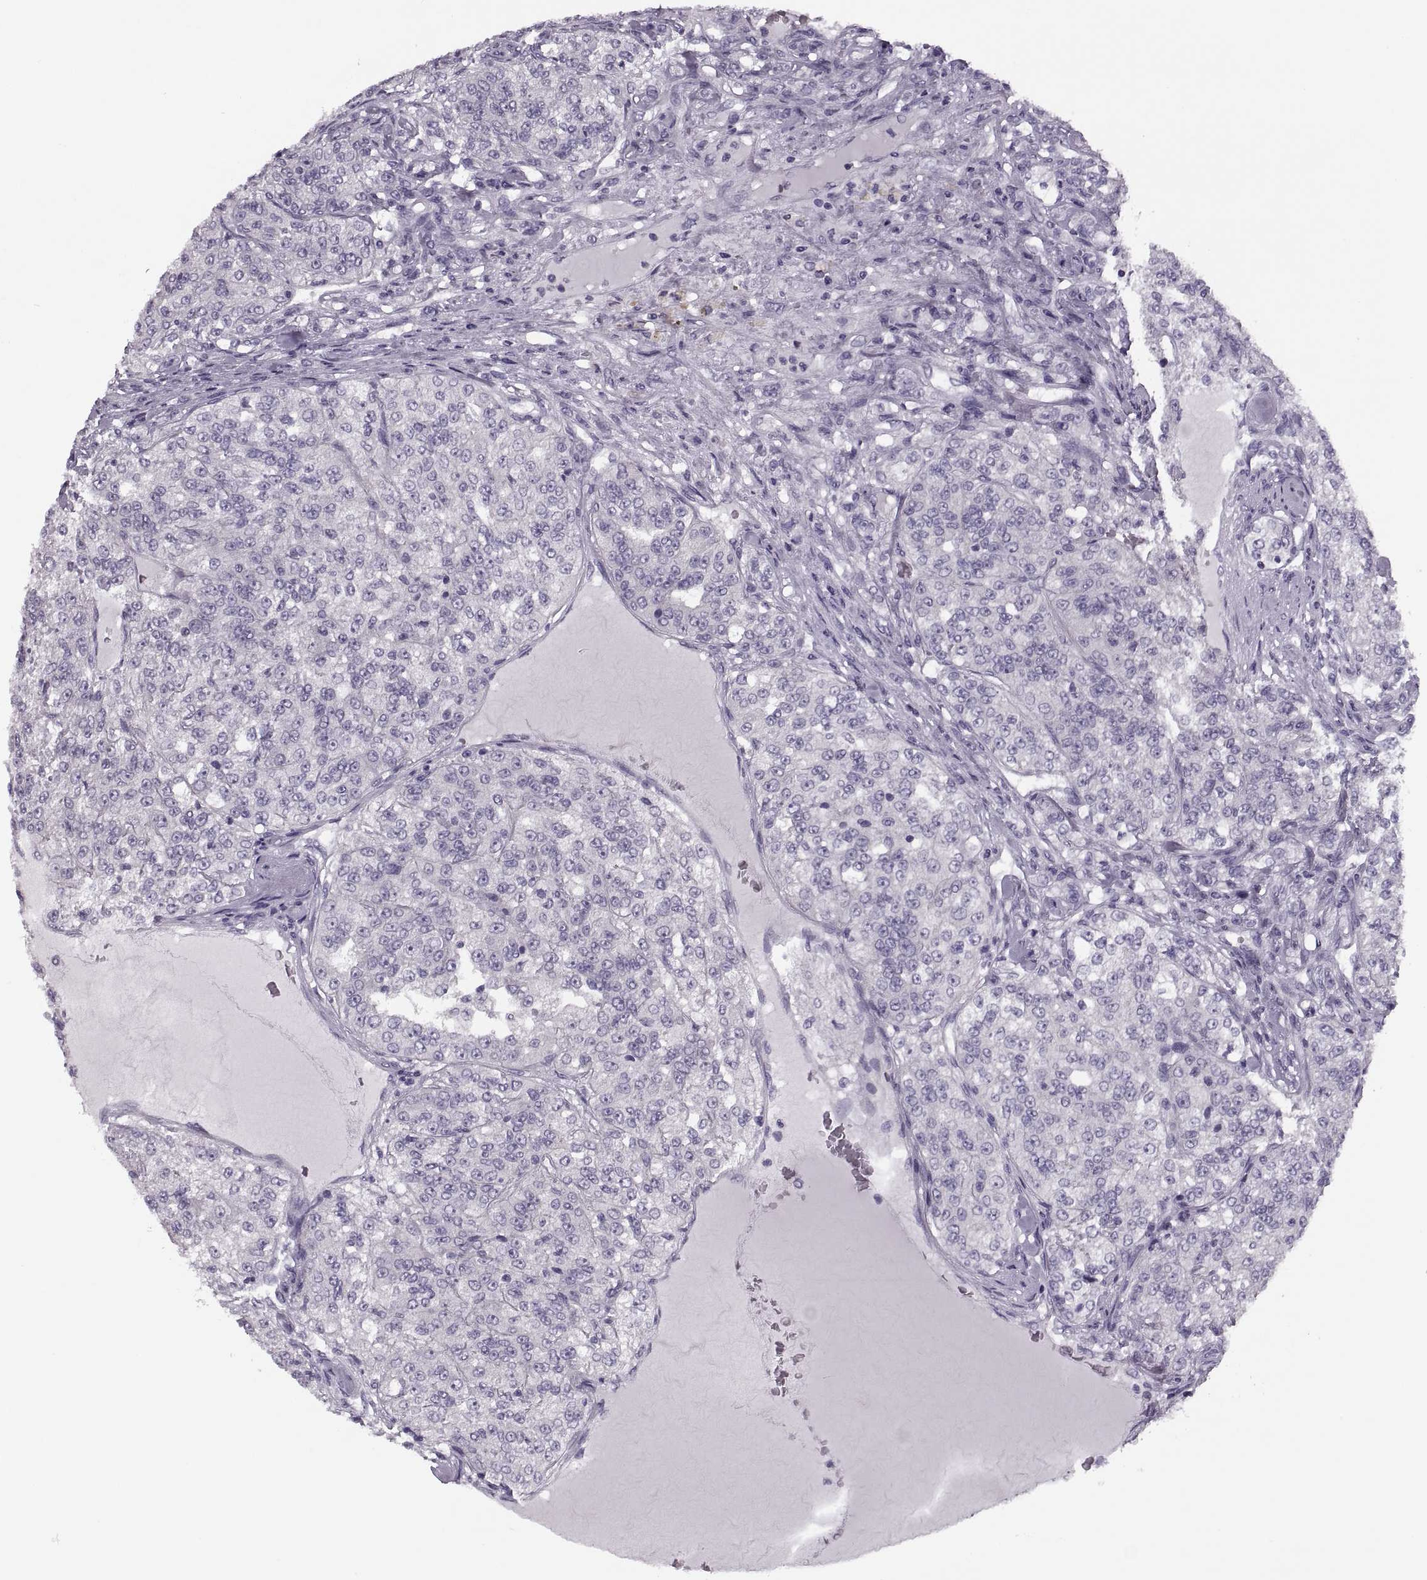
{"staining": {"intensity": "negative", "quantity": "none", "location": "none"}, "tissue": "renal cancer", "cell_type": "Tumor cells", "image_type": "cancer", "snomed": [{"axis": "morphology", "description": "Adenocarcinoma, NOS"}, {"axis": "topography", "description": "Kidney"}], "caption": "Protein analysis of renal cancer demonstrates no significant staining in tumor cells.", "gene": "PRSS54", "patient": {"sex": "female", "age": 63}}